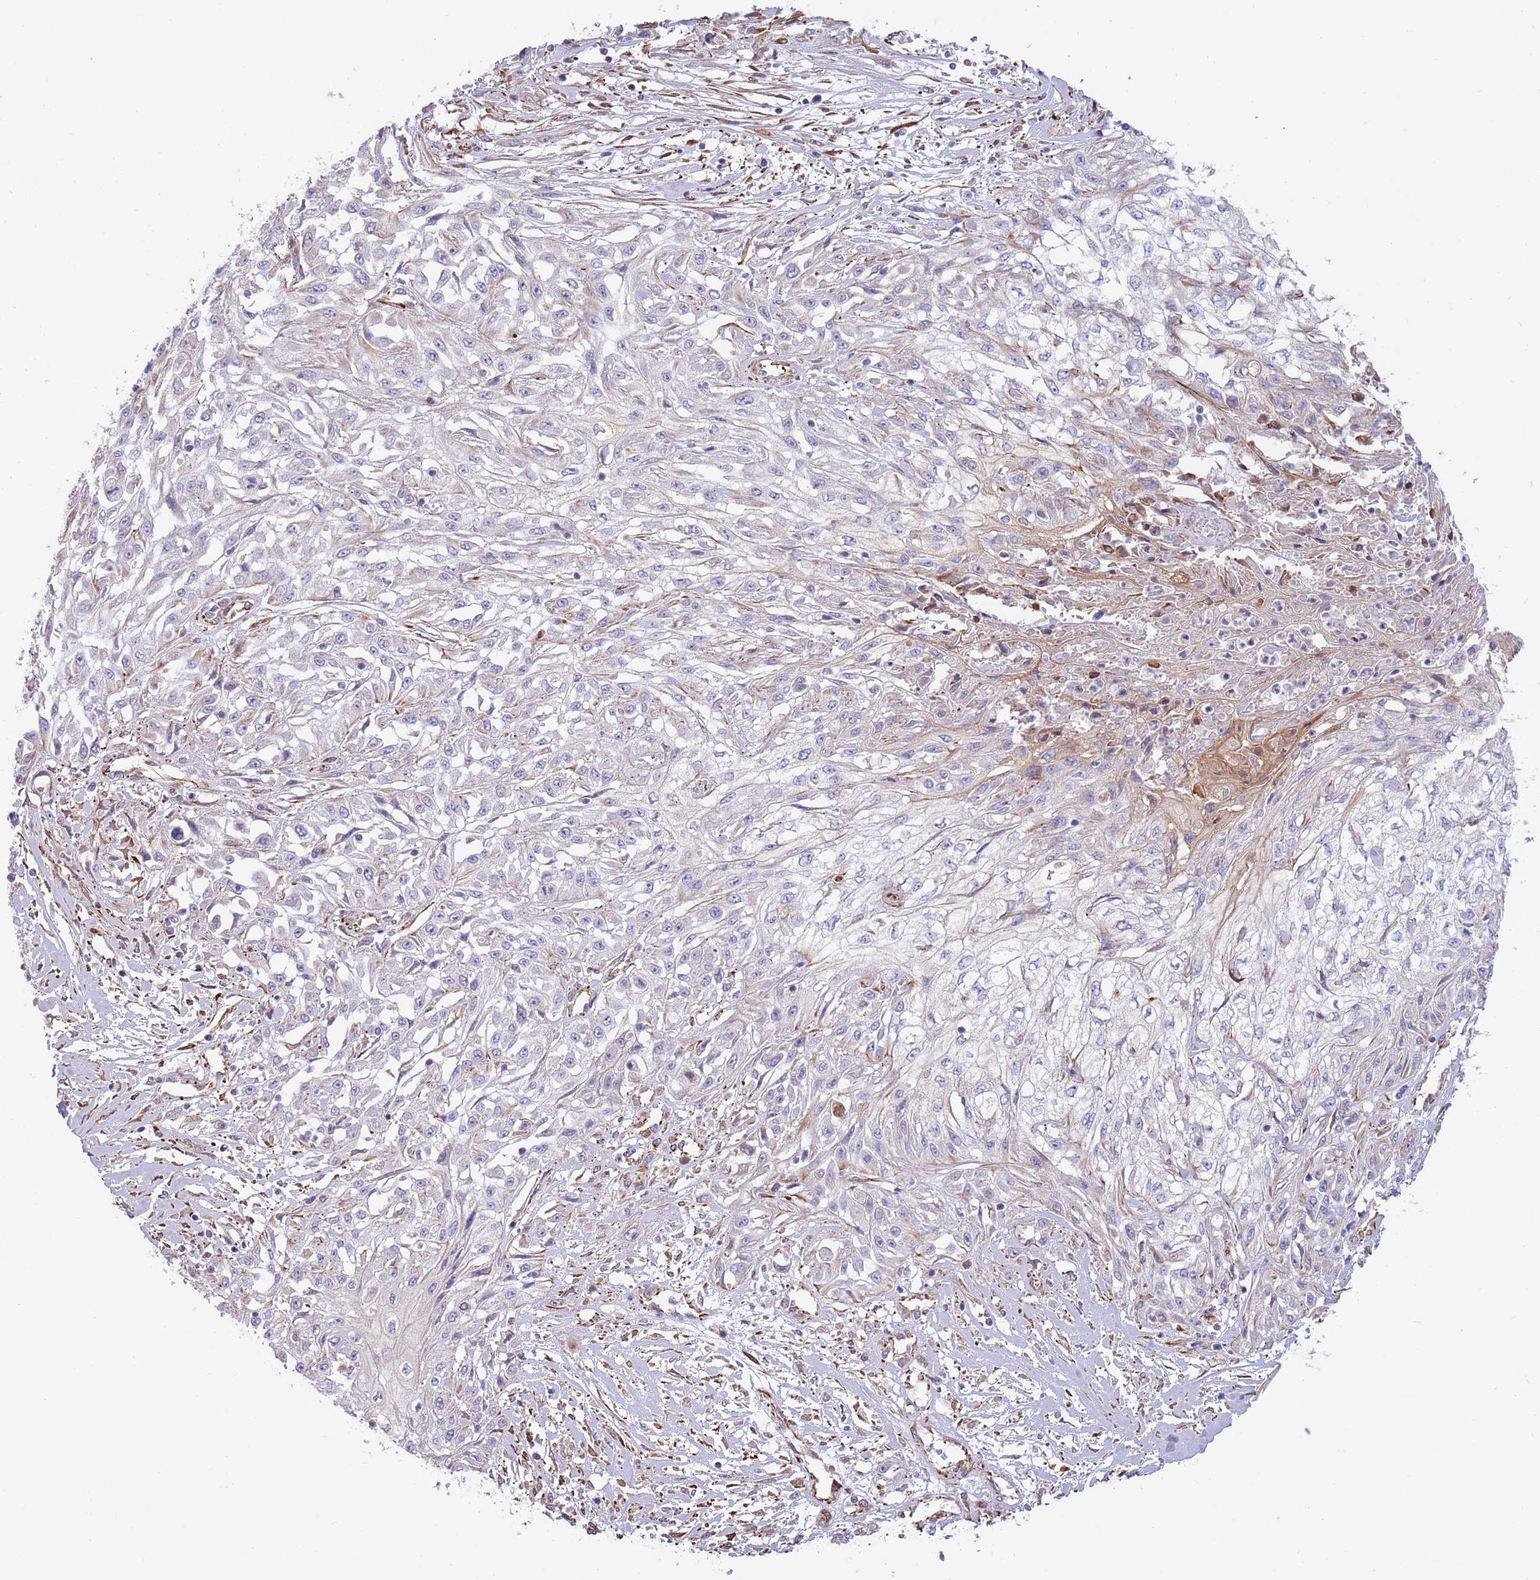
{"staining": {"intensity": "negative", "quantity": "none", "location": "none"}, "tissue": "skin cancer", "cell_type": "Tumor cells", "image_type": "cancer", "snomed": [{"axis": "morphology", "description": "Squamous cell carcinoma, NOS"}, {"axis": "morphology", "description": "Squamous cell carcinoma, metastatic, NOS"}, {"axis": "topography", "description": "Skin"}, {"axis": "topography", "description": "Lymph node"}], "caption": "A micrograph of human skin cancer (squamous cell carcinoma) is negative for staining in tumor cells. (Stains: DAB (3,3'-diaminobenzidine) immunohistochemistry with hematoxylin counter stain, Microscopy: brightfield microscopy at high magnification).", "gene": "MOGAT1", "patient": {"sex": "male", "age": 75}}